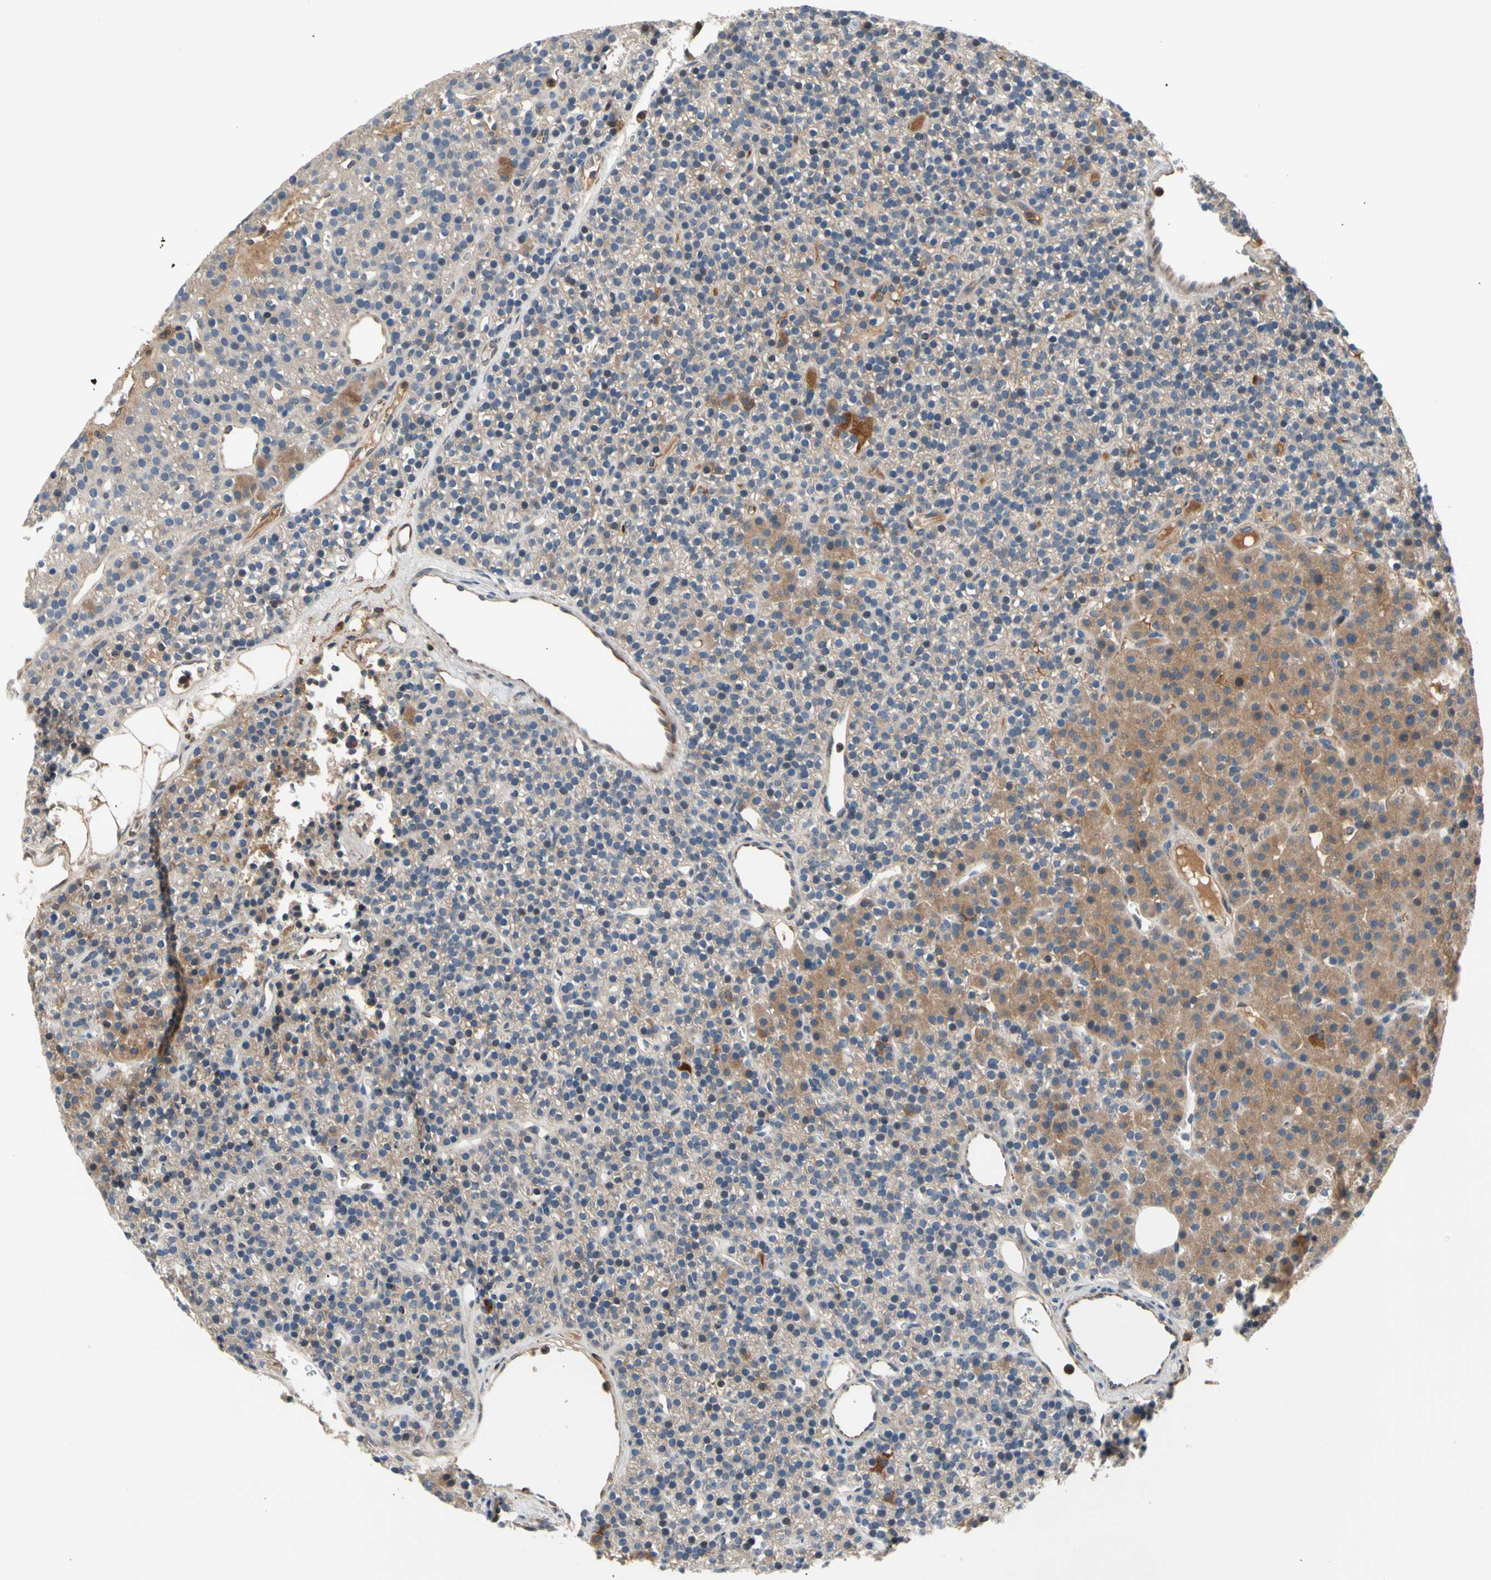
{"staining": {"intensity": "weak", "quantity": ">75%", "location": "cytoplasmic/membranous"}, "tissue": "parathyroid gland", "cell_type": "Glandular cells", "image_type": "normal", "snomed": [{"axis": "morphology", "description": "Normal tissue, NOS"}, {"axis": "morphology", "description": "Hyperplasia, NOS"}, {"axis": "topography", "description": "Parathyroid gland"}], "caption": "DAB (3,3'-diaminobenzidine) immunohistochemical staining of normal parathyroid gland shows weak cytoplasmic/membranous protein expression in approximately >75% of glandular cells.", "gene": "GALNT5", "patient": {"sex": "male", "age": 44}}